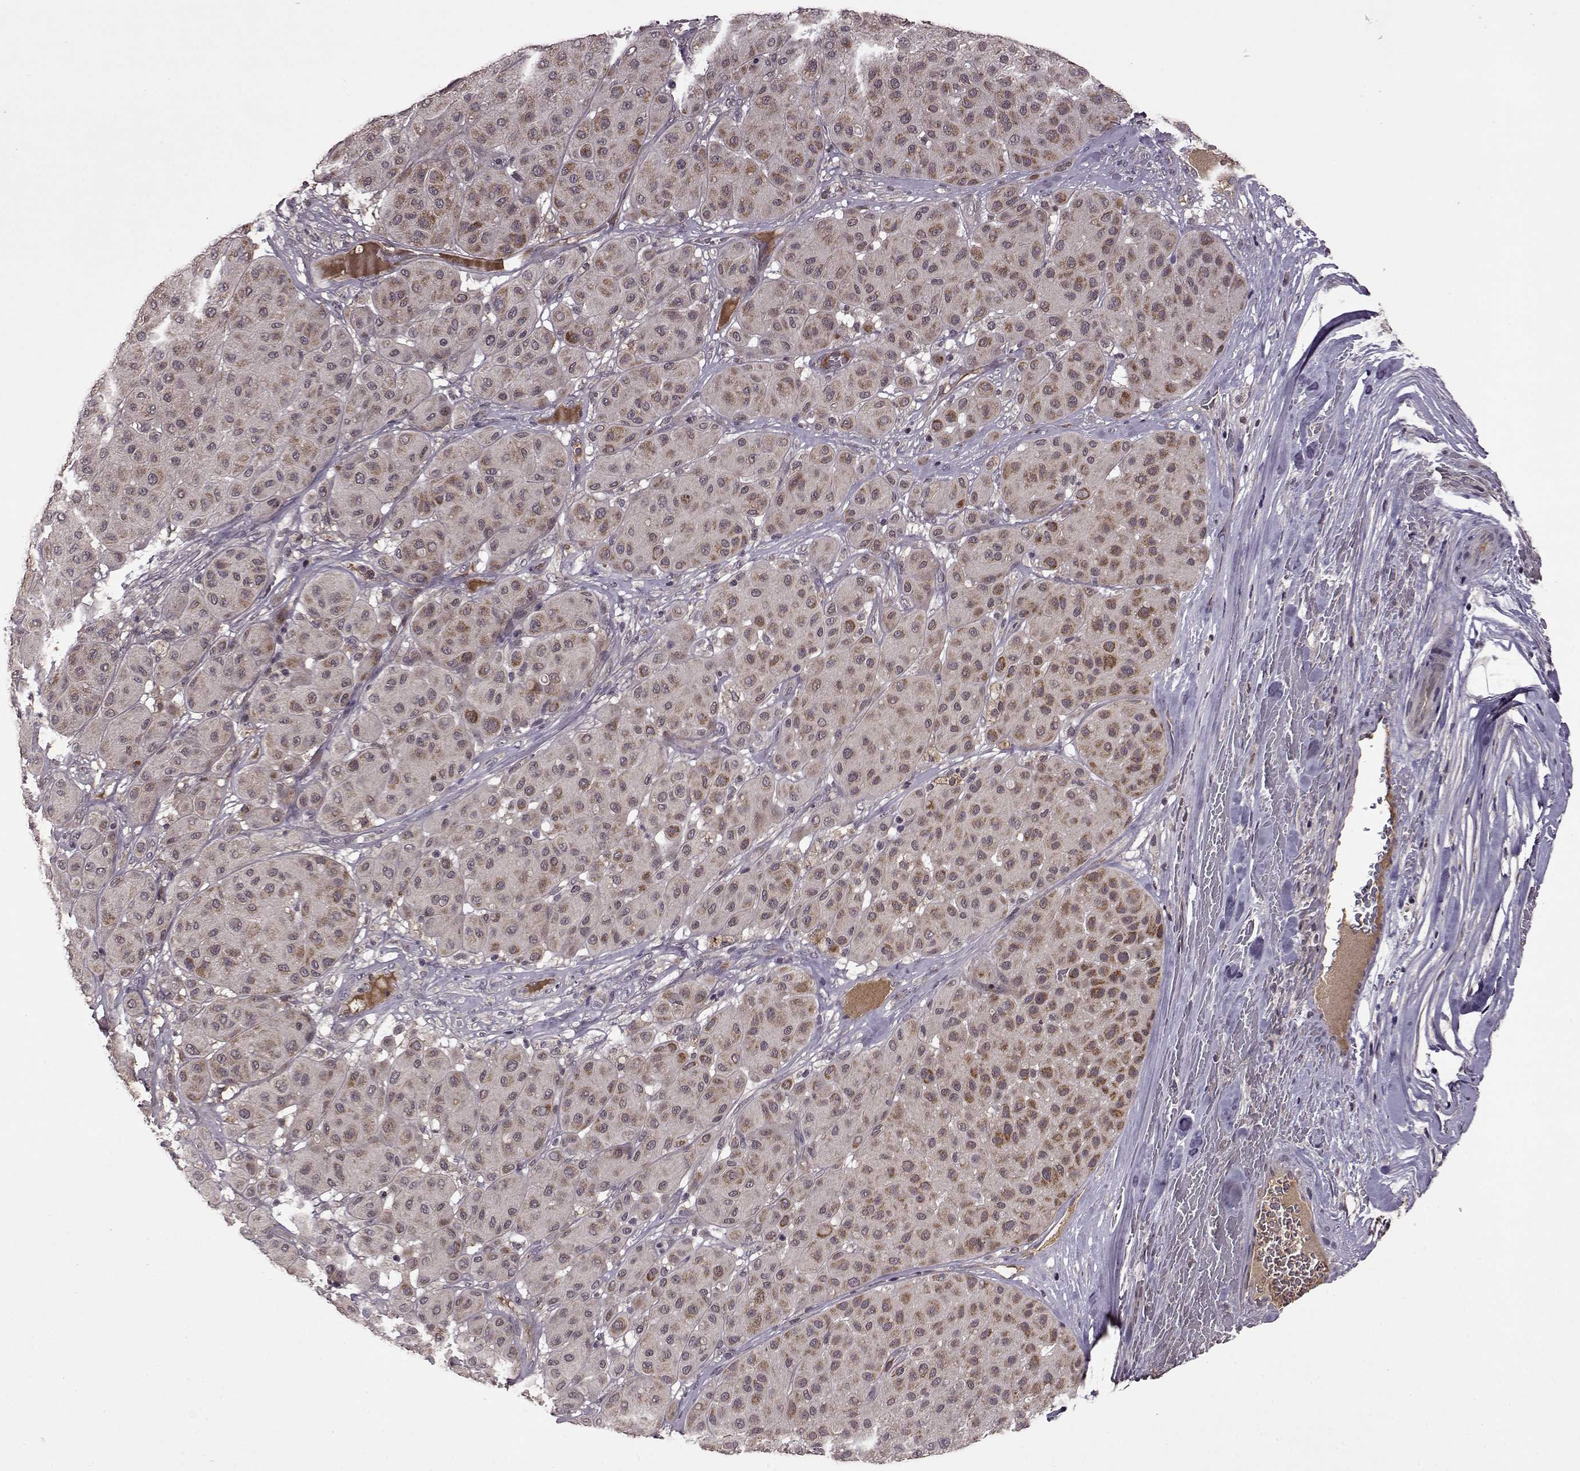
{"staining": {"intensity": "moderate", "quantity": ">75%", "location": "cytoplasmic/membranous"}, "tissue": "melanoma", "cell_type": "Tumor cells", "image_type": "cancer", "snomed": [{"axis": "morphology", "description": "Malignant melanoma, Metastatic site"}, {"axis": "topography", "description": "Smooth muscle"}], "caption": "This is a photomicrograph of immunohistochemistry (IHC) staining of malignant melanoma (metastatic site), which shows moderate expression in the cytoplasmic/membranous of tumor cells.", "gene": "MAIP1", "patient": {"sex": "male", "age": 41}}